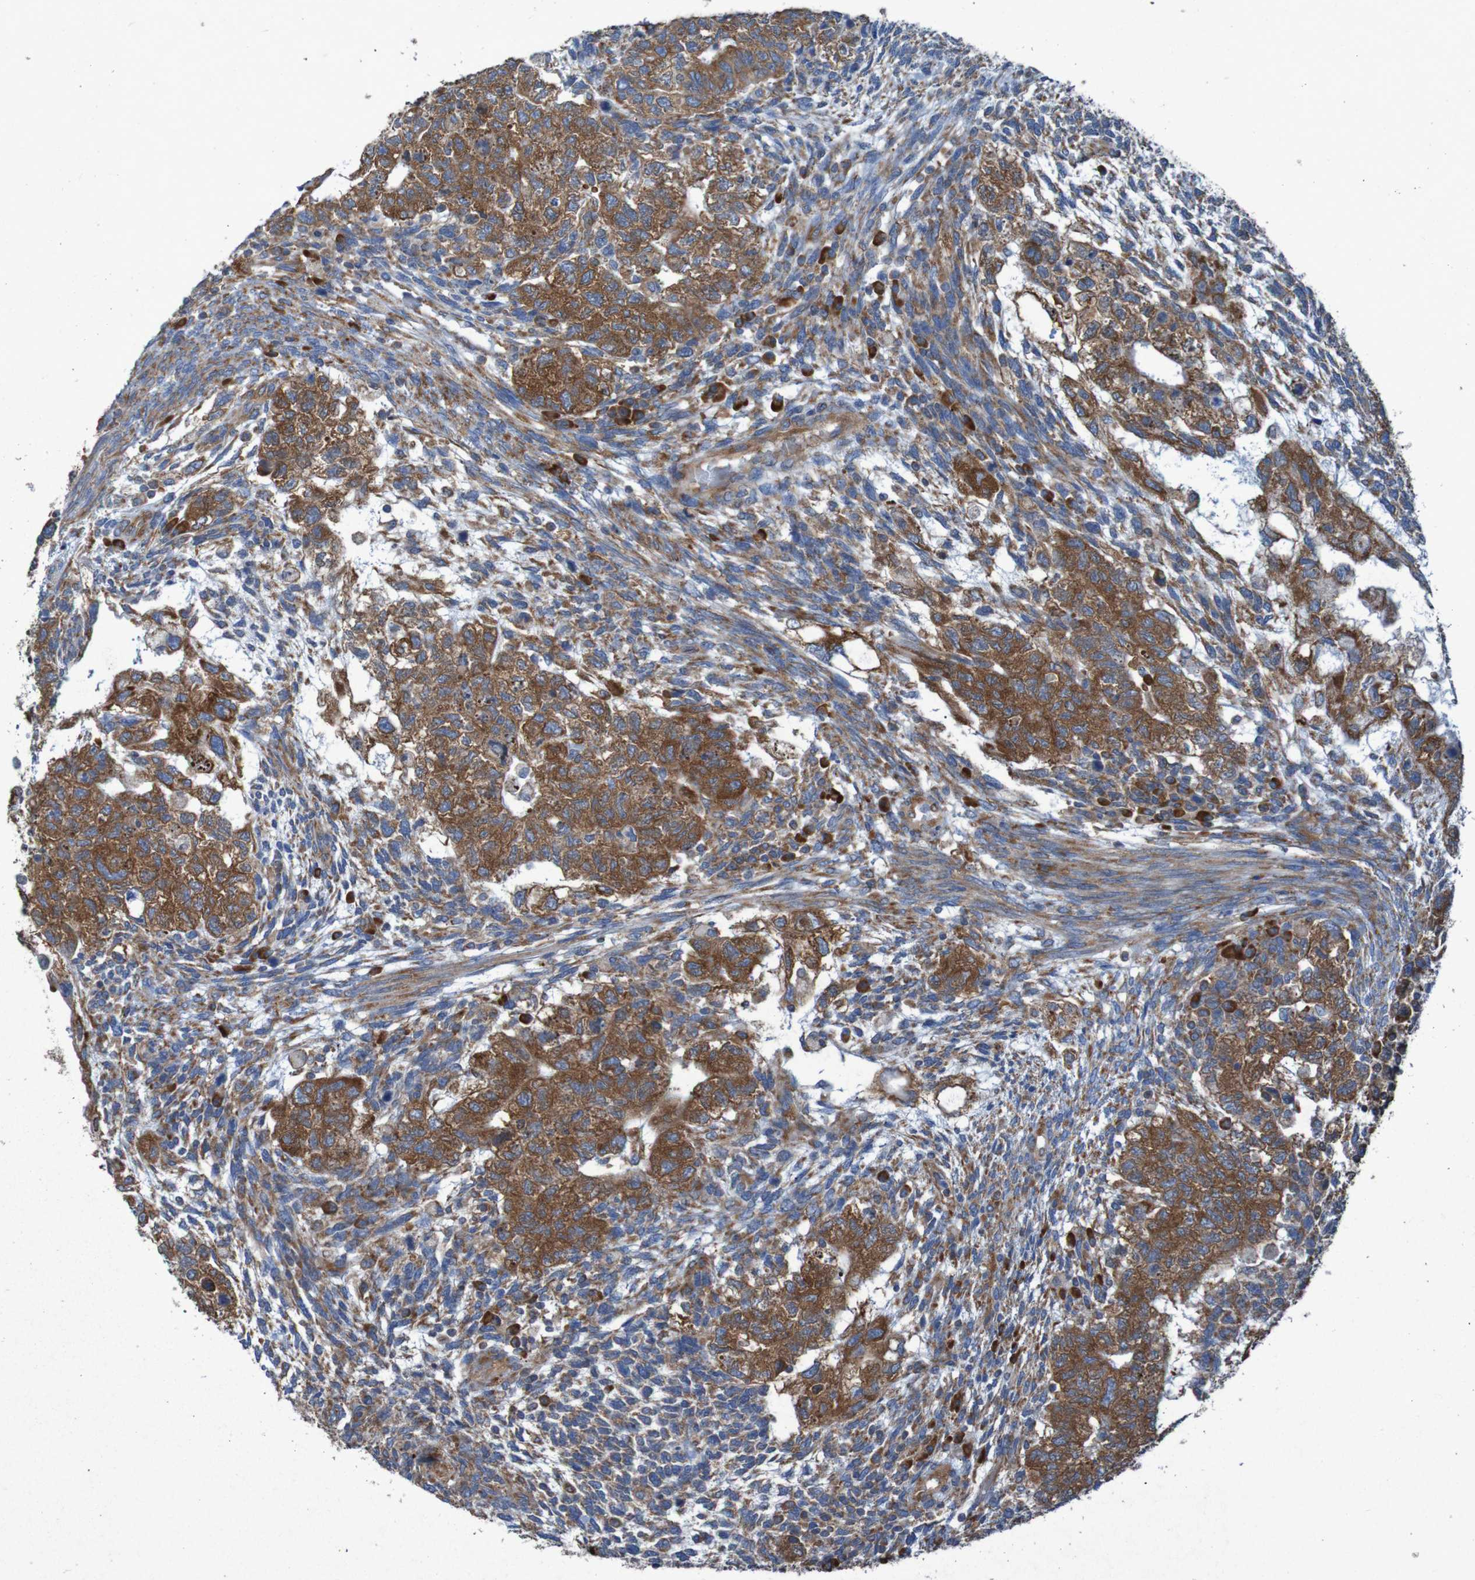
{"staining": {"intensity": "strong", "quantity": ">75%", "location": "cytoplasmic/membranous"}, "tissue": "testis cancer", "cell_type": "Tumor cells", "image_type": "cancer", "snomed": [{"axis": "morphology", "description": "Normal tissue, NOS"}, {"axis": "morphology", "description": "Carcinoma, Embryonal, NOS"}, {"axis": "topography", "description": "Testis"}], "caption": "Testis cancer (embryonal carcinoma) stained with DAB (3,3'-diaminobenzidine) immunohistochemistry displays high levels of strong cytoplasmic/membranous expression in about >75% of tumor cells.", "gene": "RPL10", "patient": {"sex": "male", "age": 36}}